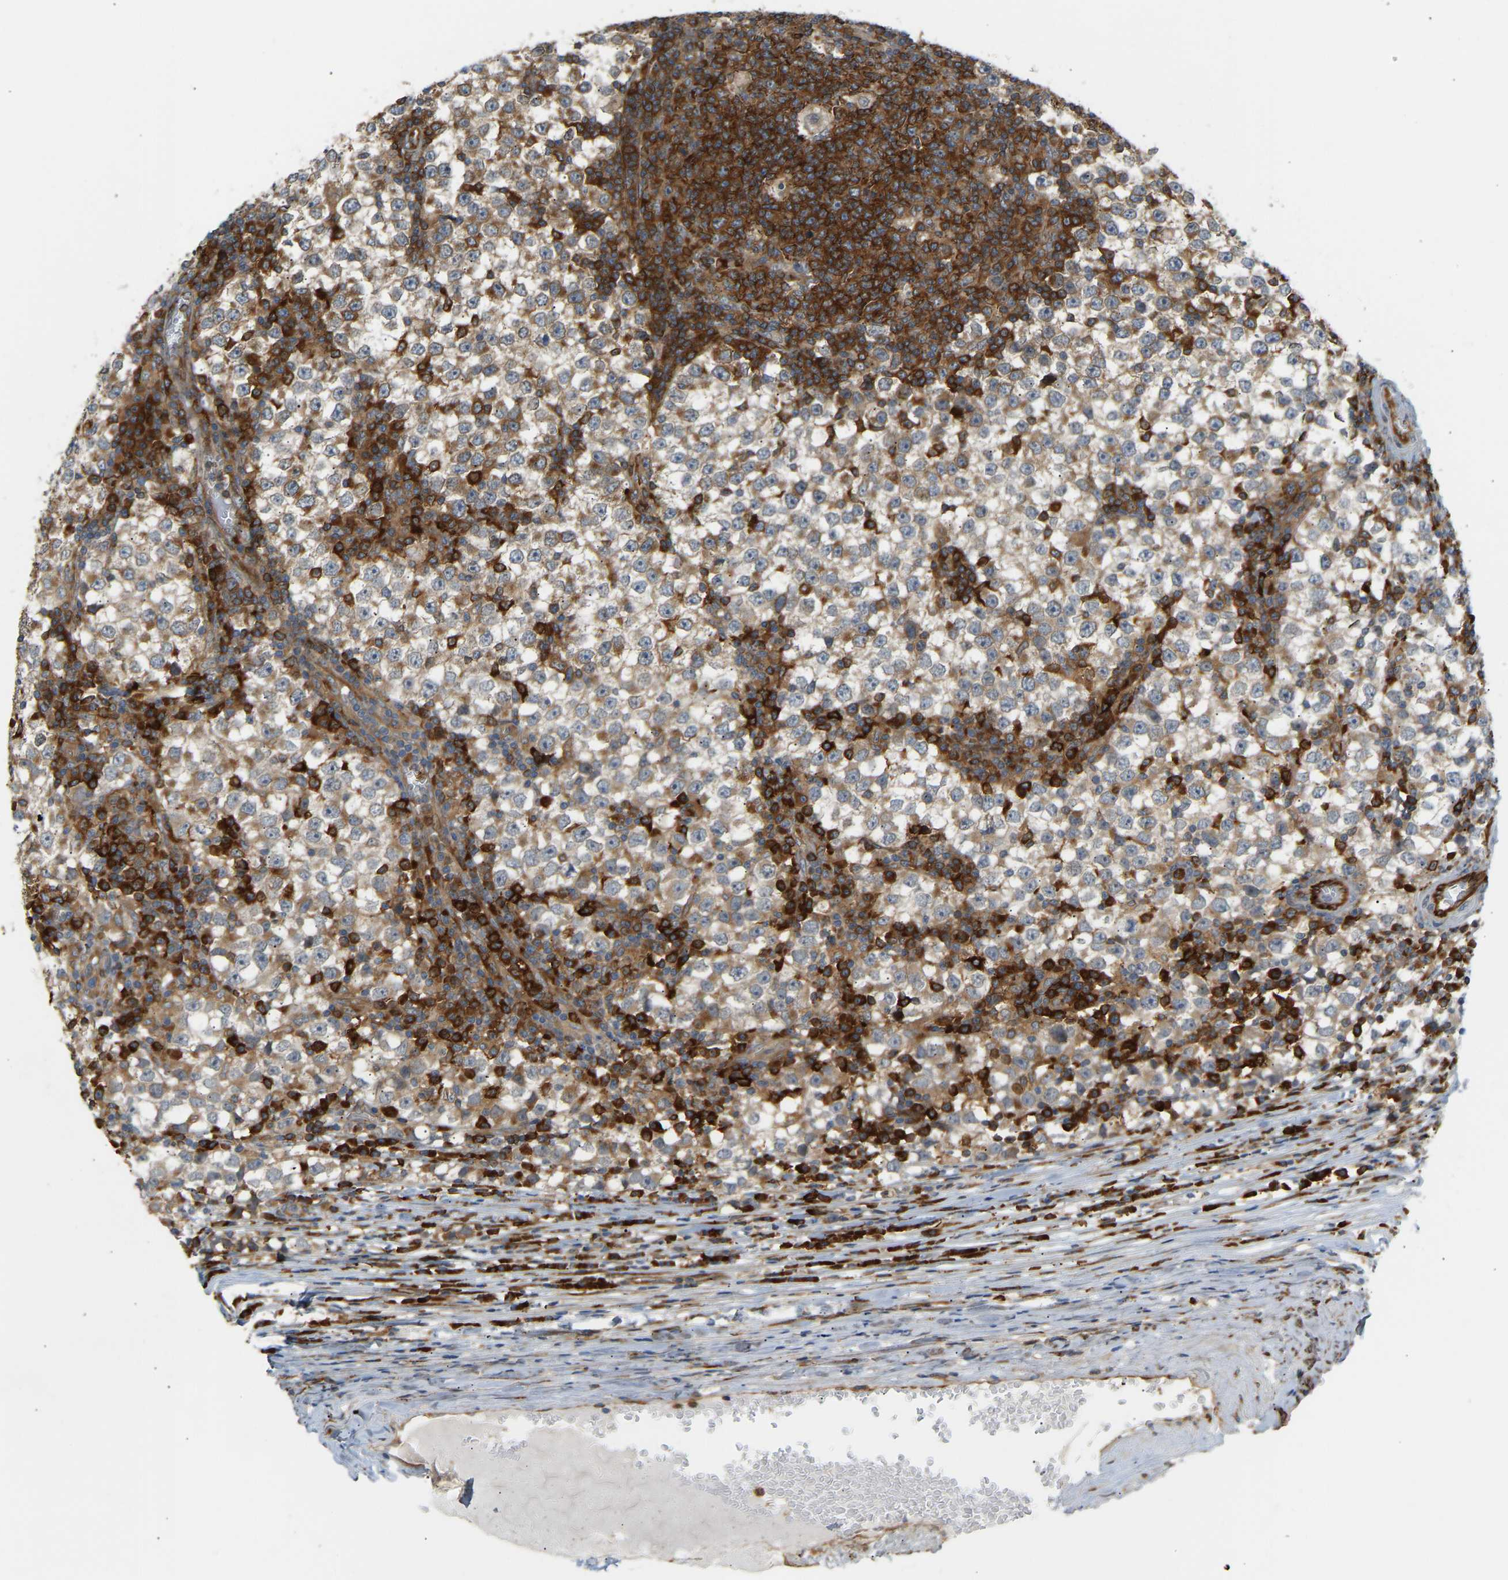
{"staining": {"intensity": "moderate", "quantity": "<25%", "location": "cytoplasmic/membranous"}, "tissue": "testis cancer", "cell_type": "Tumor cells", "image_type": "cancer", "snomed": [{"axis": "morphology", "description": "Seminoma, NOS"}, {"axis": "topography", "description": "Testis"}], "caption": "Immunohistochemistry (IHC) of testis cancer displays low levels of moderate cytoplasmic/membranous staining in about <25% of tumor cells. (brown staining indicates protein expression, while blue staining denotes nuclei).", "gene": "PLCG2", "patient": {"sex": "male", "age": 65}}